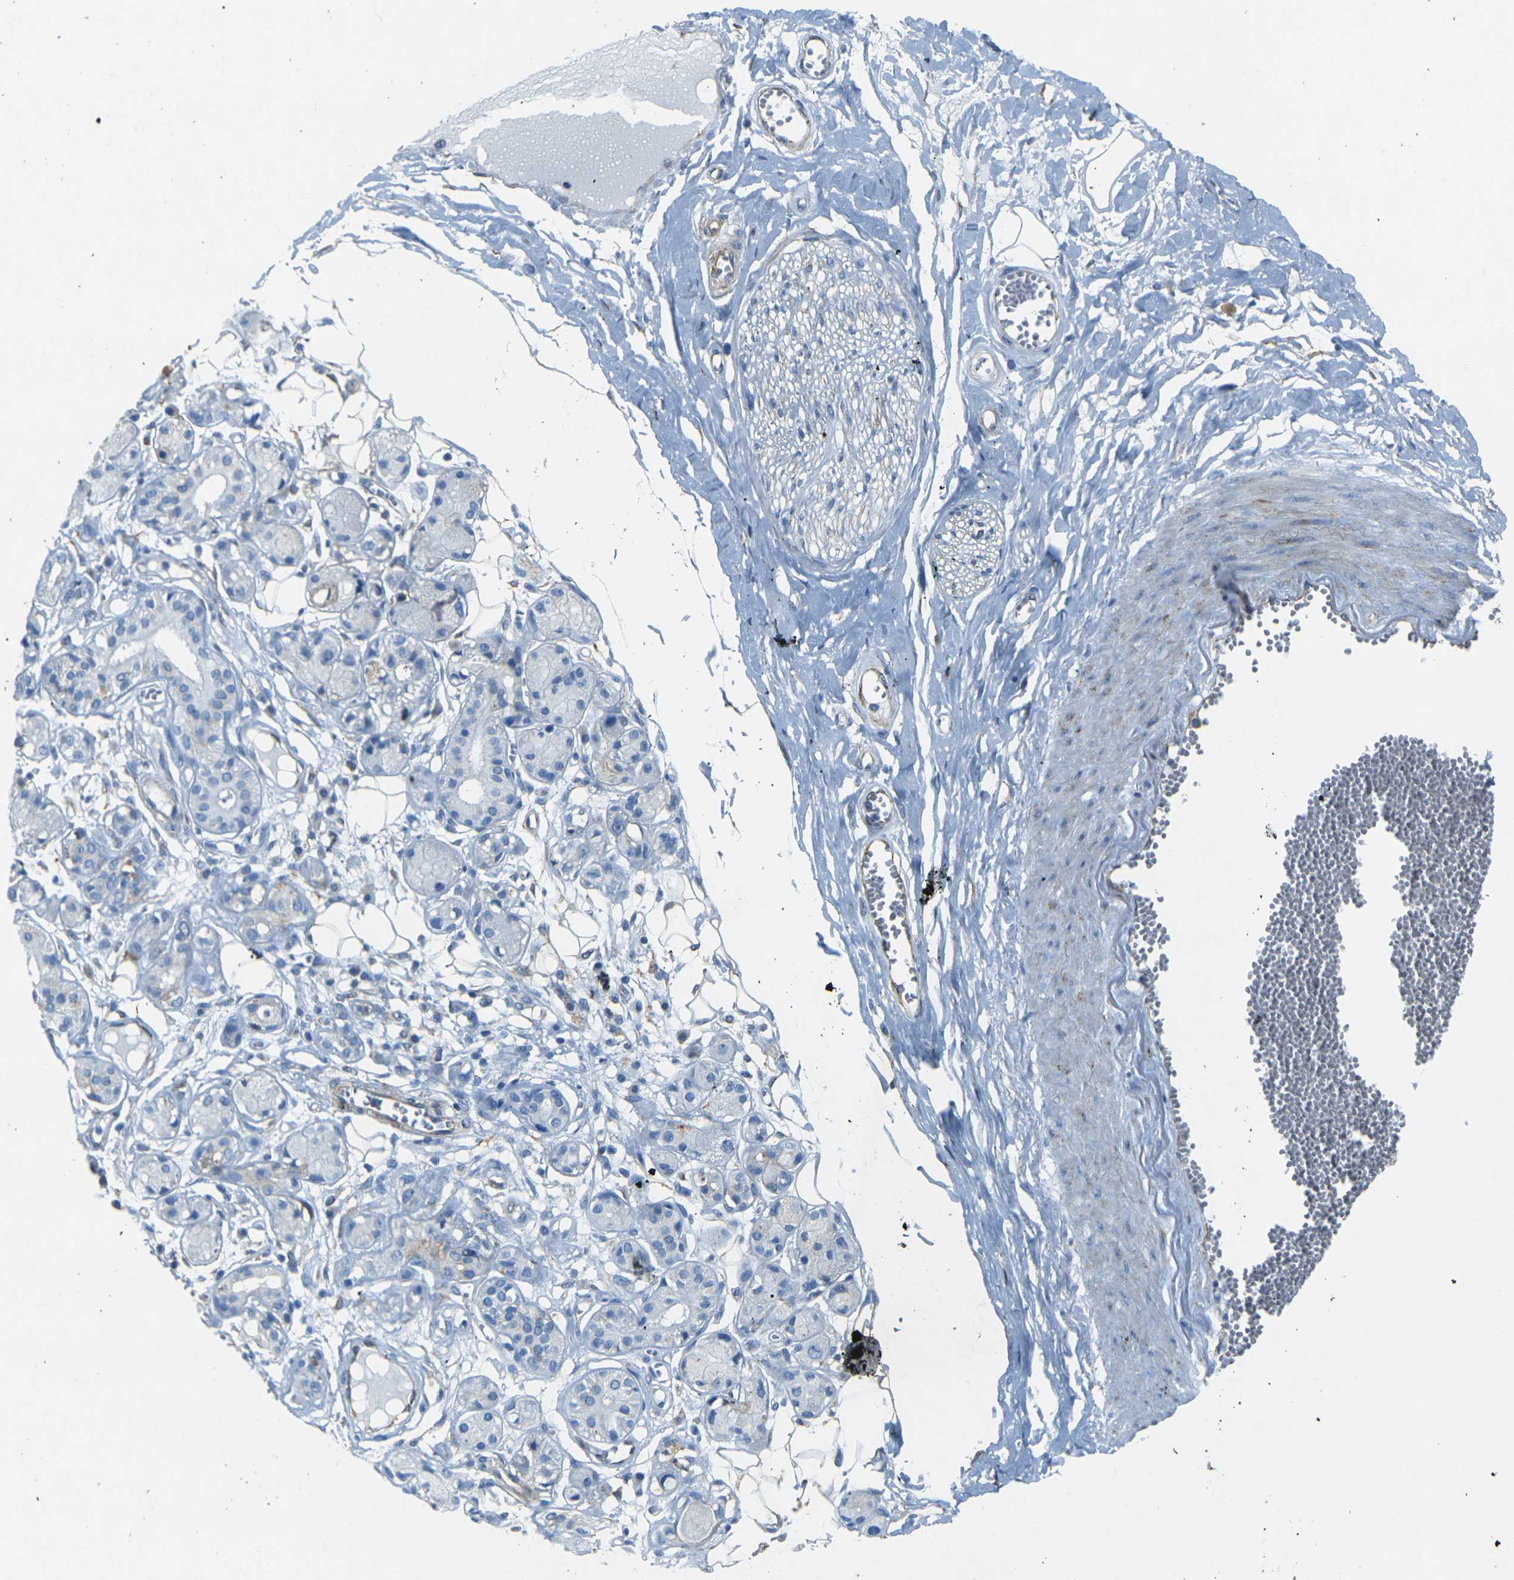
{"staining": {"intensity": "moderate", "quantity": "25%-75%", "location": "cytoplasmic/membranous"}, "tissue": "adipose tissue", "cell_type": "Adipocytes", "image_type": "normal", "snomed": [{"axis": "morphology", "description": "Normal tissue, NOS"}, {"axis": "morphology", "description": "Inflammation, NOS"}, {"axis": "topography", "description": "Salivary gland"}, {"axis": "topography", "description": "Peripheral nerve tissue"}], "caption": "An immunohistochemistry micrograph of unremarkable tissue is shown. Protein staining in brown shows moderate cytoplasmic/membranous positivity in adipose tissue within adipocytes. (Brightfield microscopy of DAB IHC at high magnification).", "gene": "SORT1", "patient": {"sex": "female", "age": 75}}